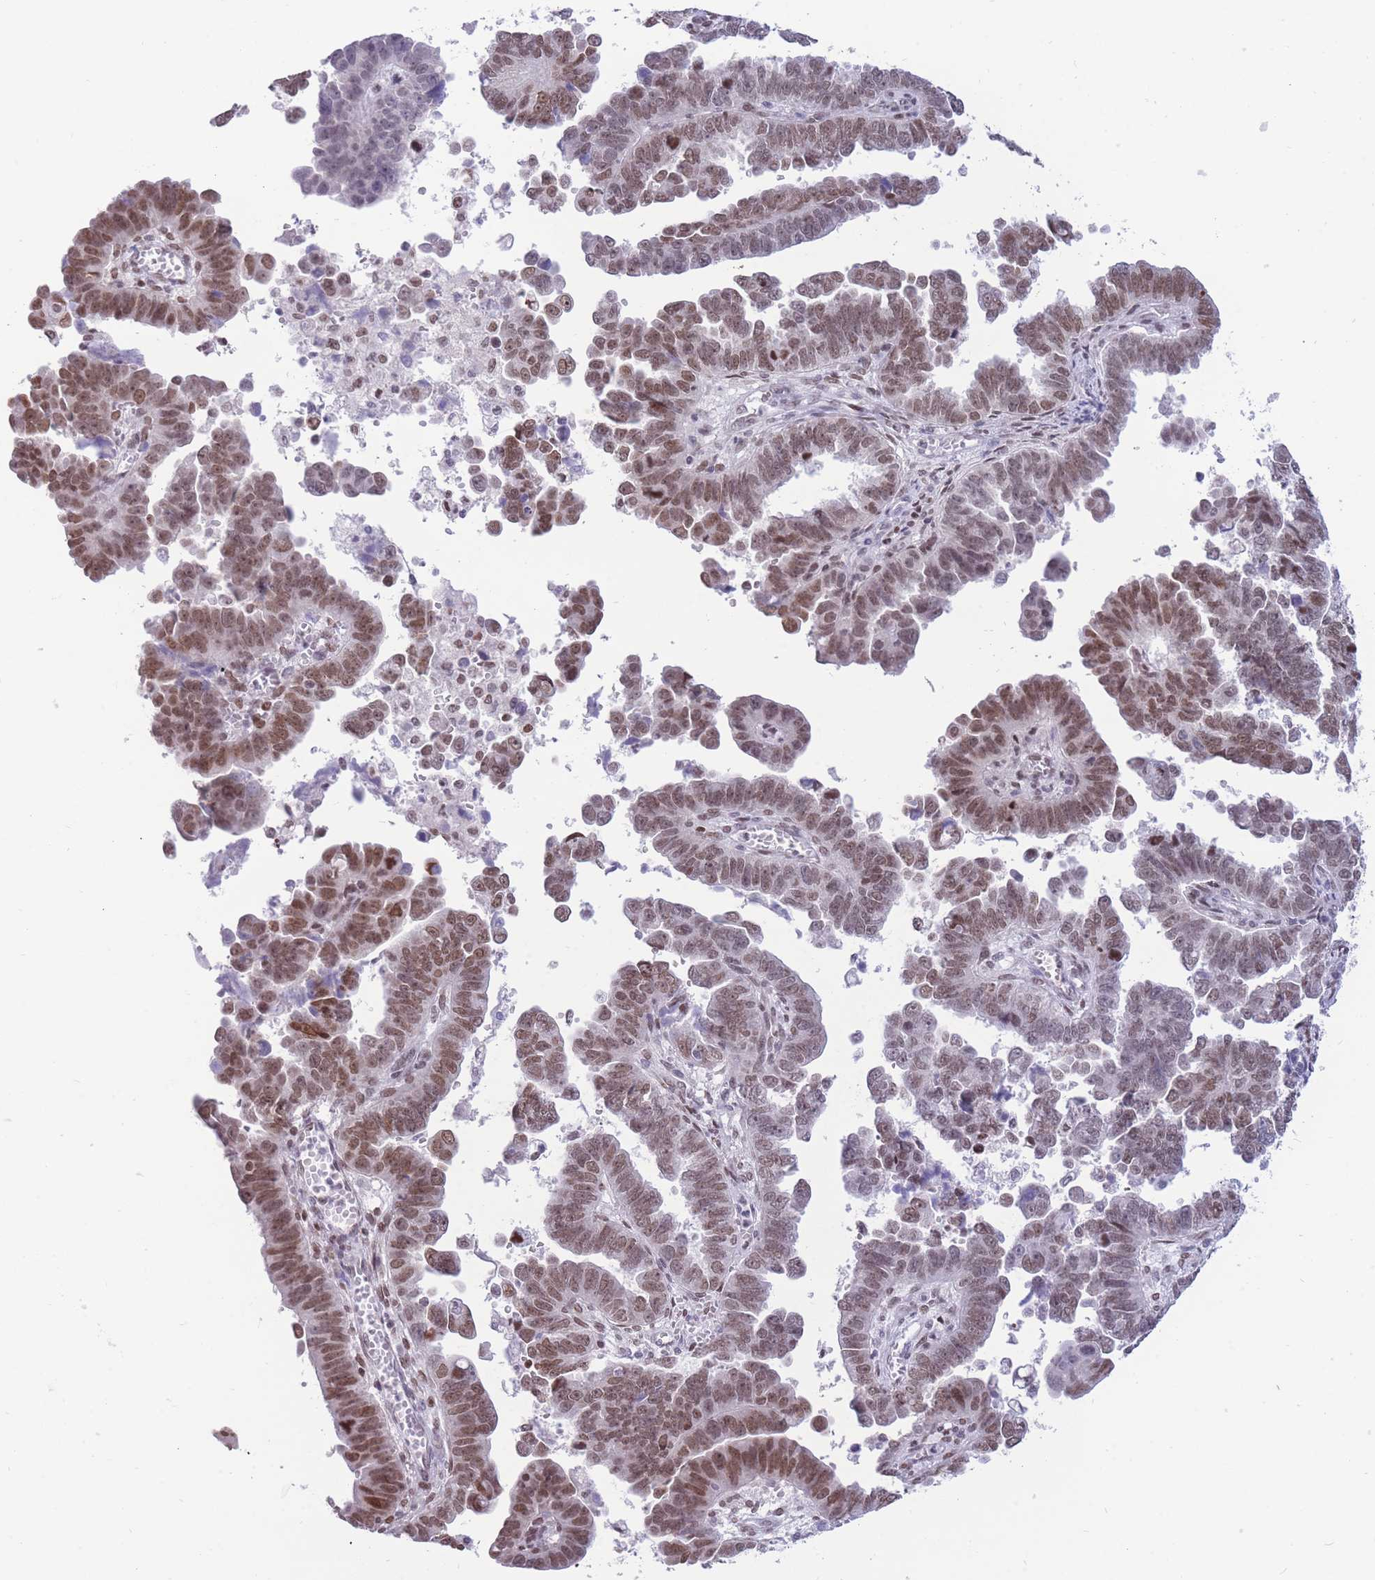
{"staining": {"intensity": "moderate", "quantity": ">75%", "location": "nuclear"}, "tissue": "endometrial cancer", "cell_type": "Tumor cells", "image_type": "cancer", "snomed": [{"axis": "morphology", "description": "Adenocarcinoma, NOS"}, {"axis": "topography", "description": "Endometrium"}], "caption": "Protein analysis of endometrial adenocarcinoma tissue exhibits moderate nuclear staining in about >75% of tumor cells. Using DAB (3,3'-diaminobenzidine) (brown) and hematoxylin (blue) stains, captured at high magnification using brightfield microscopy.", "gene": "HMGN1", "patient": {"sex": "female", "age": 75}}